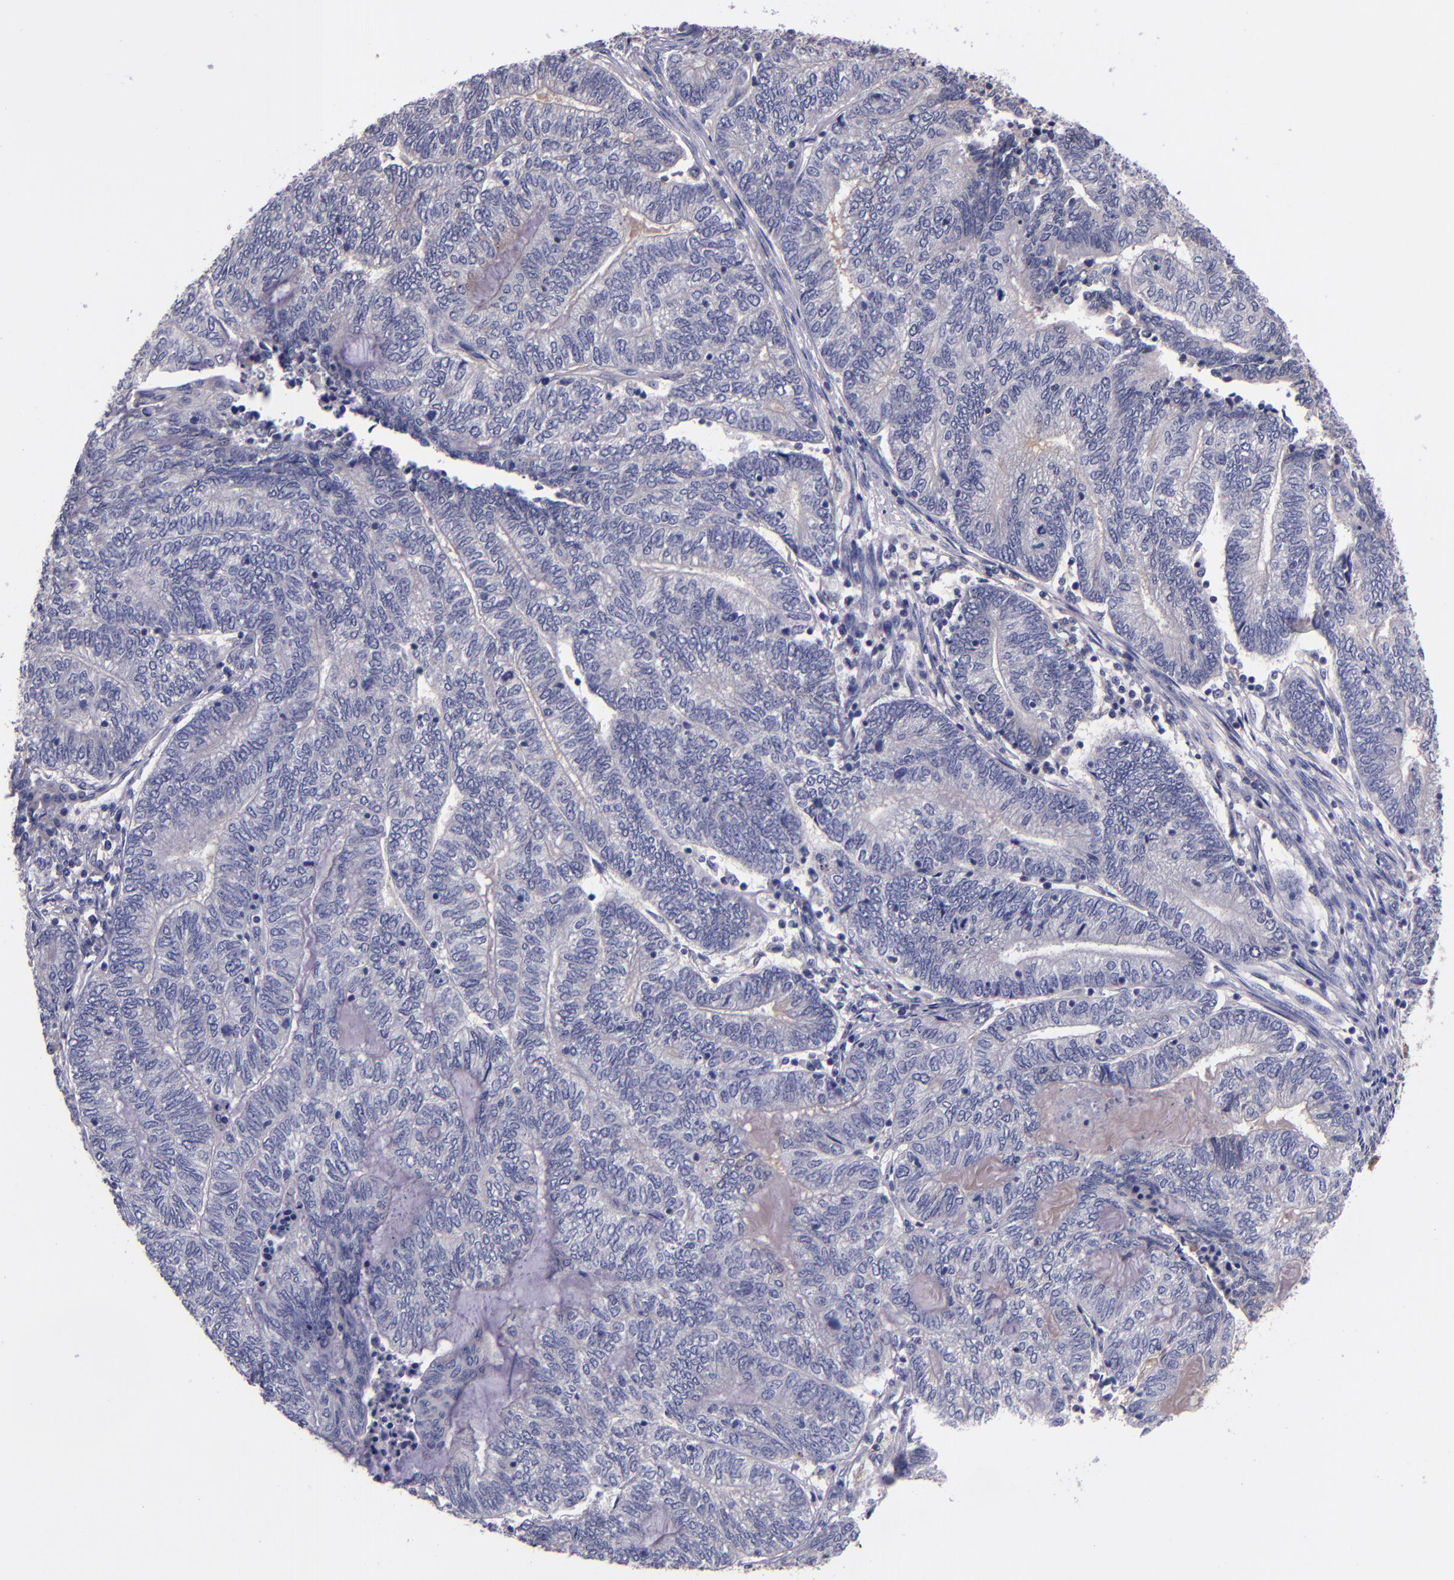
{"staining": {"intensity": "negative", "quantity": "none", "location": "none"}, "tissue": "endometrial cancer", "cell_type": "Tumor cells", "image_type": "cancer", "snomed": [{"axis": "morphology", "description": "Adenocarcinoma, NOS"}, {"axis": "topography", "description": "Uterus"}, {"axis": "topography", "description": "Endometrium"}], "caption": "Histopathology image shows no protein staining in tumor cells of endometrial cancer tissue.", "gene": "RBP4", "patient": {"sex": "female", "age": 70}}